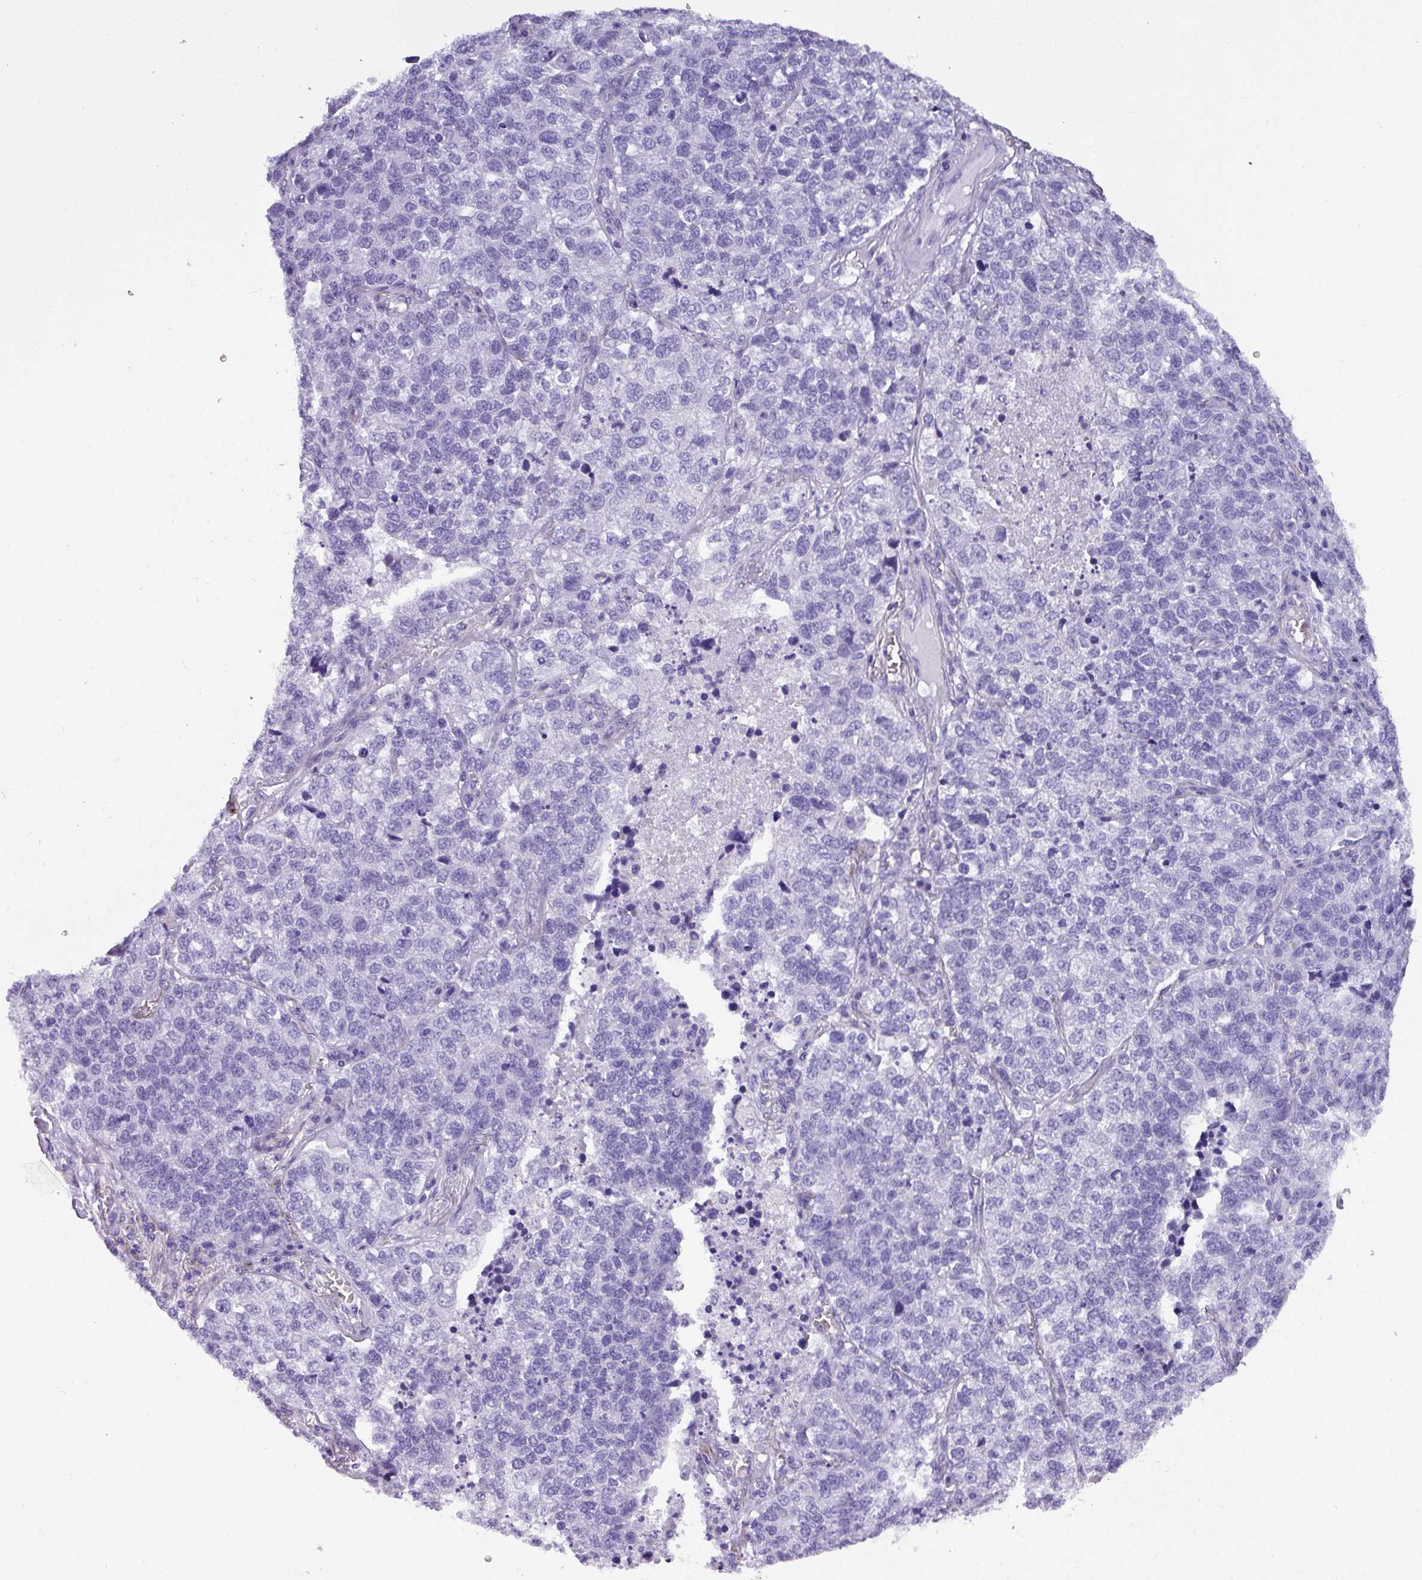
{"staining": {"intensity": "negative", "quantity": "none", "location": "none"}, "tissue": "lung cancer", "cell_type": "Tumor cells", "image_type": "cancer", "snomed": [{"axis": "morphology", "description": "Adenocarcinoma, NOS"}, {"axis": "topography", "description": "Lung"}], "caption": "This is an IHC photomicrograph of human lung adenocarcinoma. There is no staining in tumor cells.", "gene": "MUC21", "patient": {"sex": "male", "age": 49}}